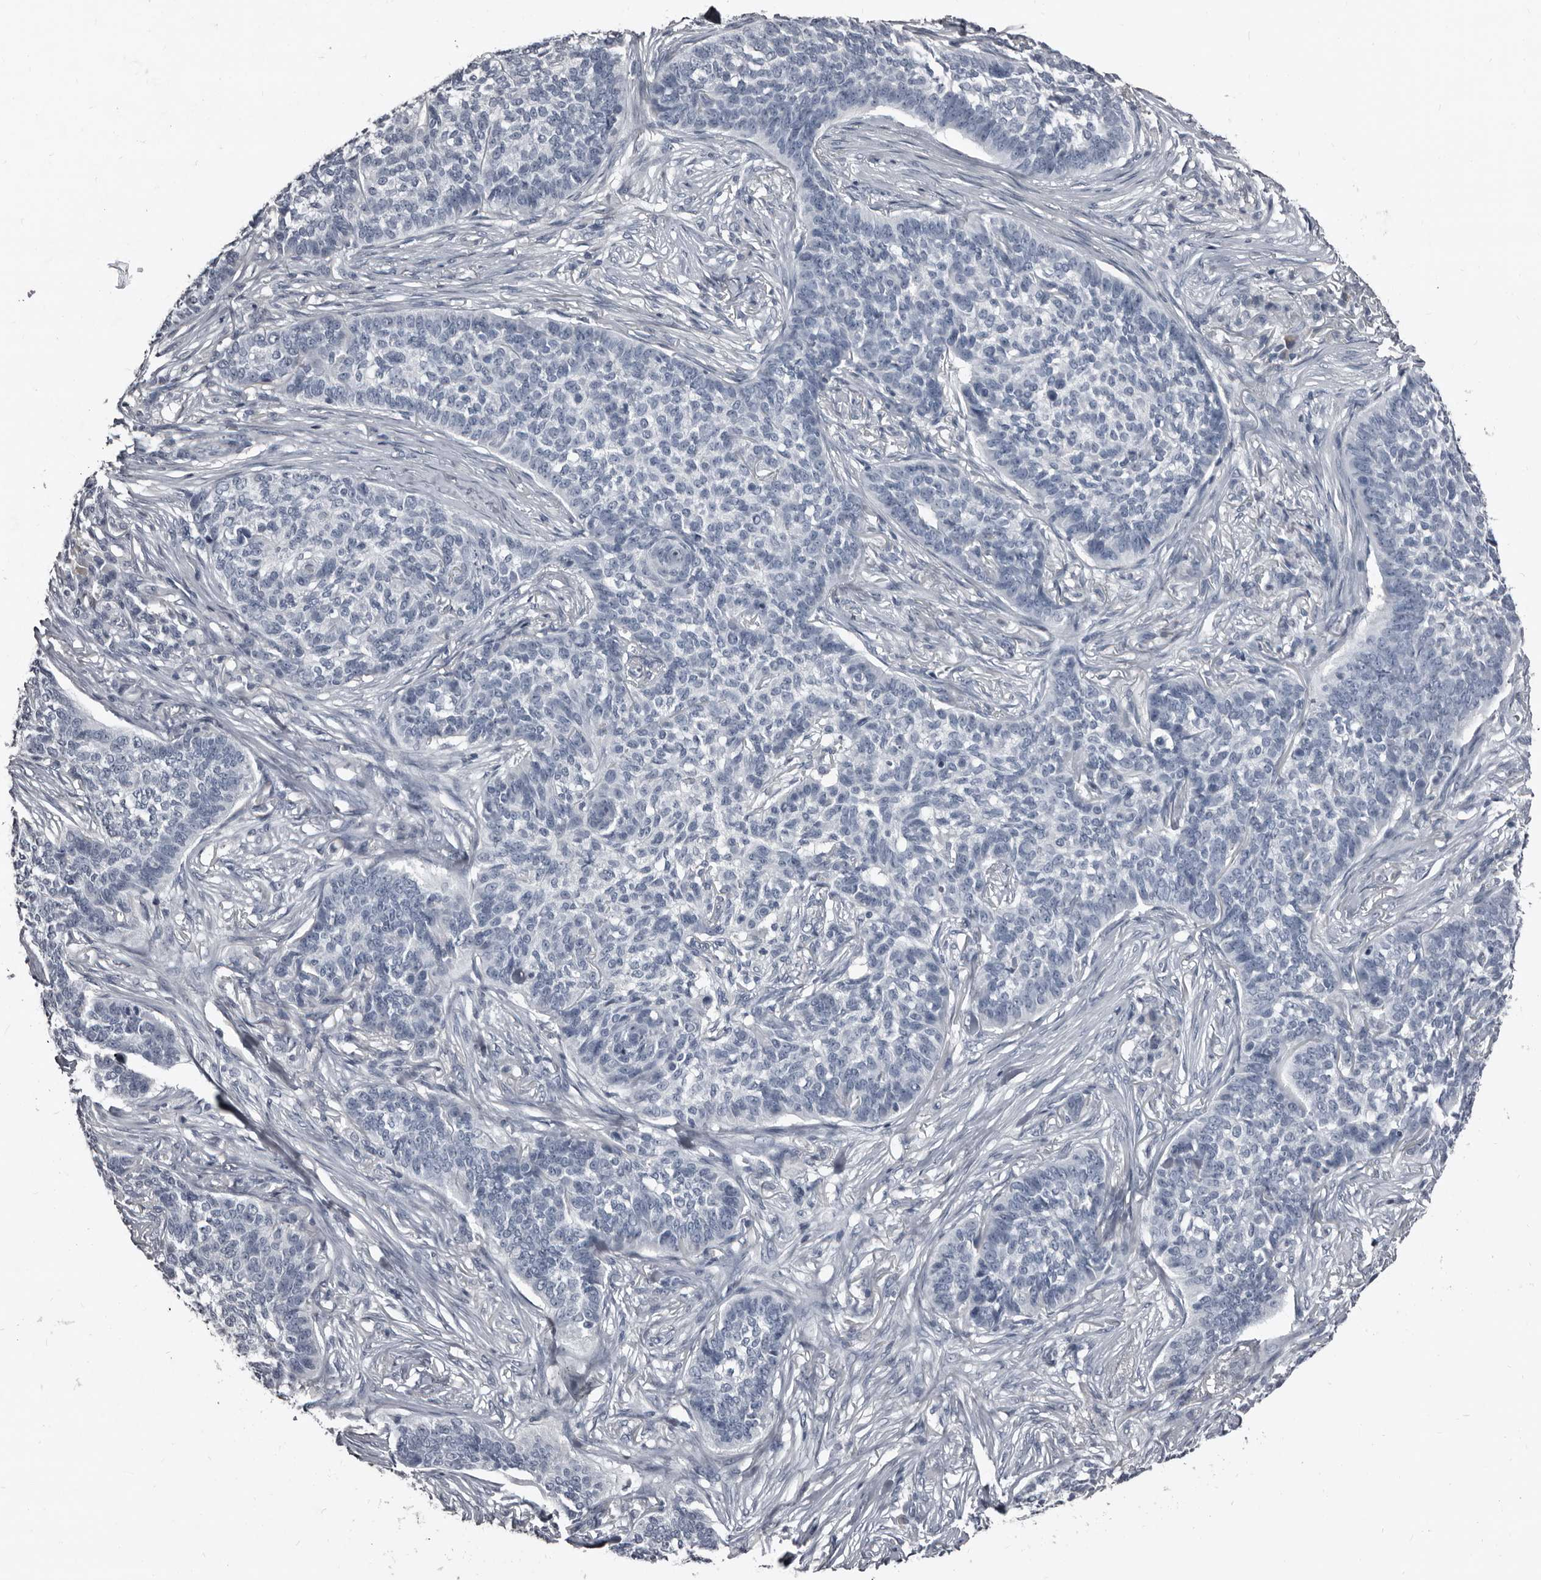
{"staining": {"intensity": "negative", "quantity": "none", "location": "none"}, "tissue": "skin cancer", "cell_type": "Tumor cells", "image_type": "cancer", "snomed": [{"axis": "morphology", "description": "Basal cell carcinoma"}, {"axis": "topography", "description": "Skin"}], "caption": "Skin basal cell carcinoma was stained to show a protein in brown. There is no significant positivity in tumor cells.", "gene": "GREB1", "patient": {"sex": "male", "age": 85}}